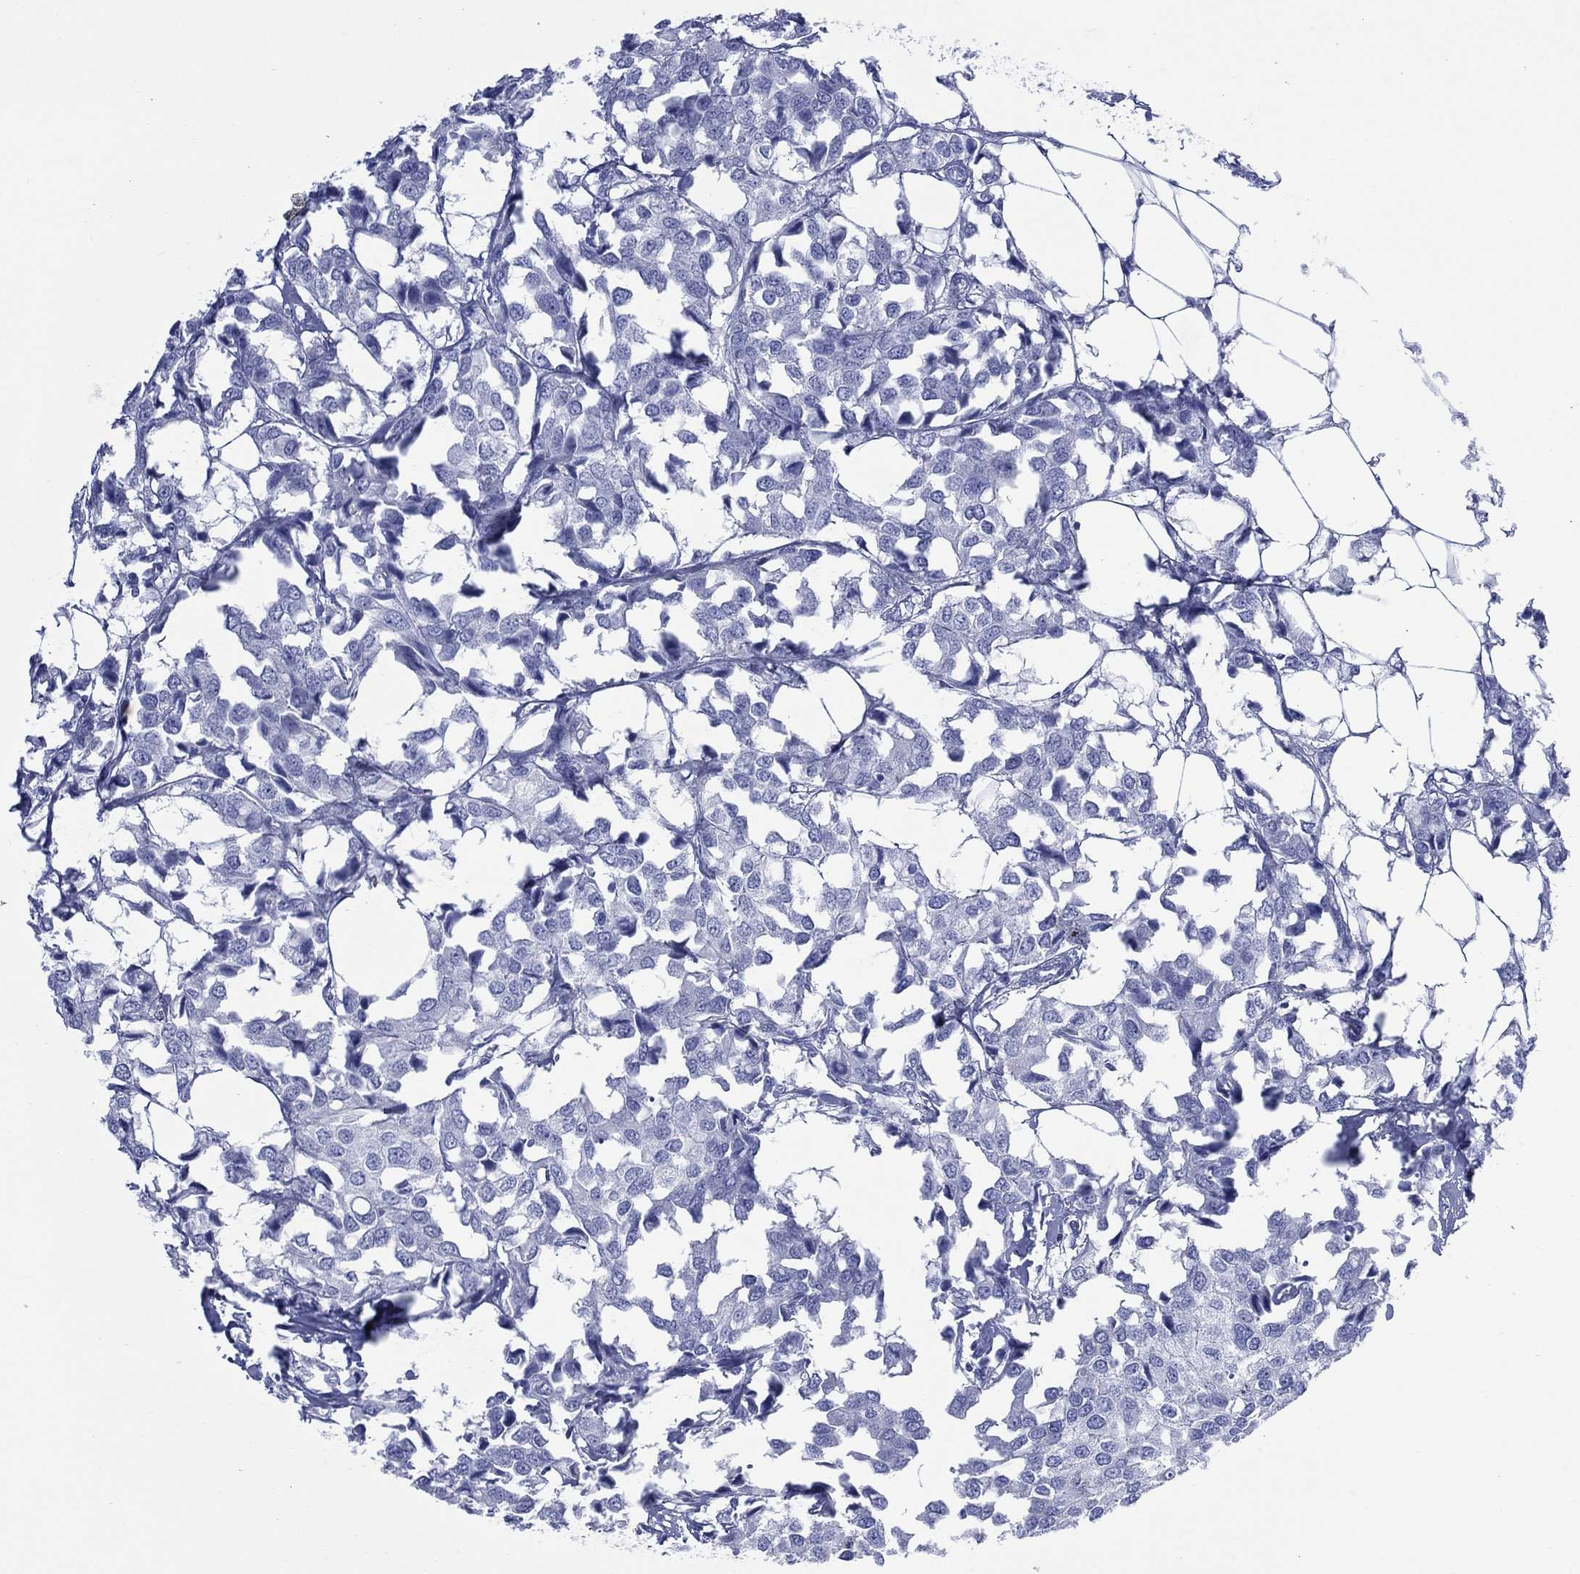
{"staining": {"intensity": "negative", "quantity": "none", "location": "none"}, "tissue": "breast cancer", "cell_type": "Tumor cells", "image_type": "cancer", "snomed": [{"axis": "morphology", "description": "Duct carcinoma"}, {"axis": "topography", "description": "Breast"}], "caption": "Protein analysis of infiltrating ductal carcinoma (breast) displays no significant positivity in tumor cells.", "gene": "LRRD1", "patient": {"sex": "female", "age": 80}}